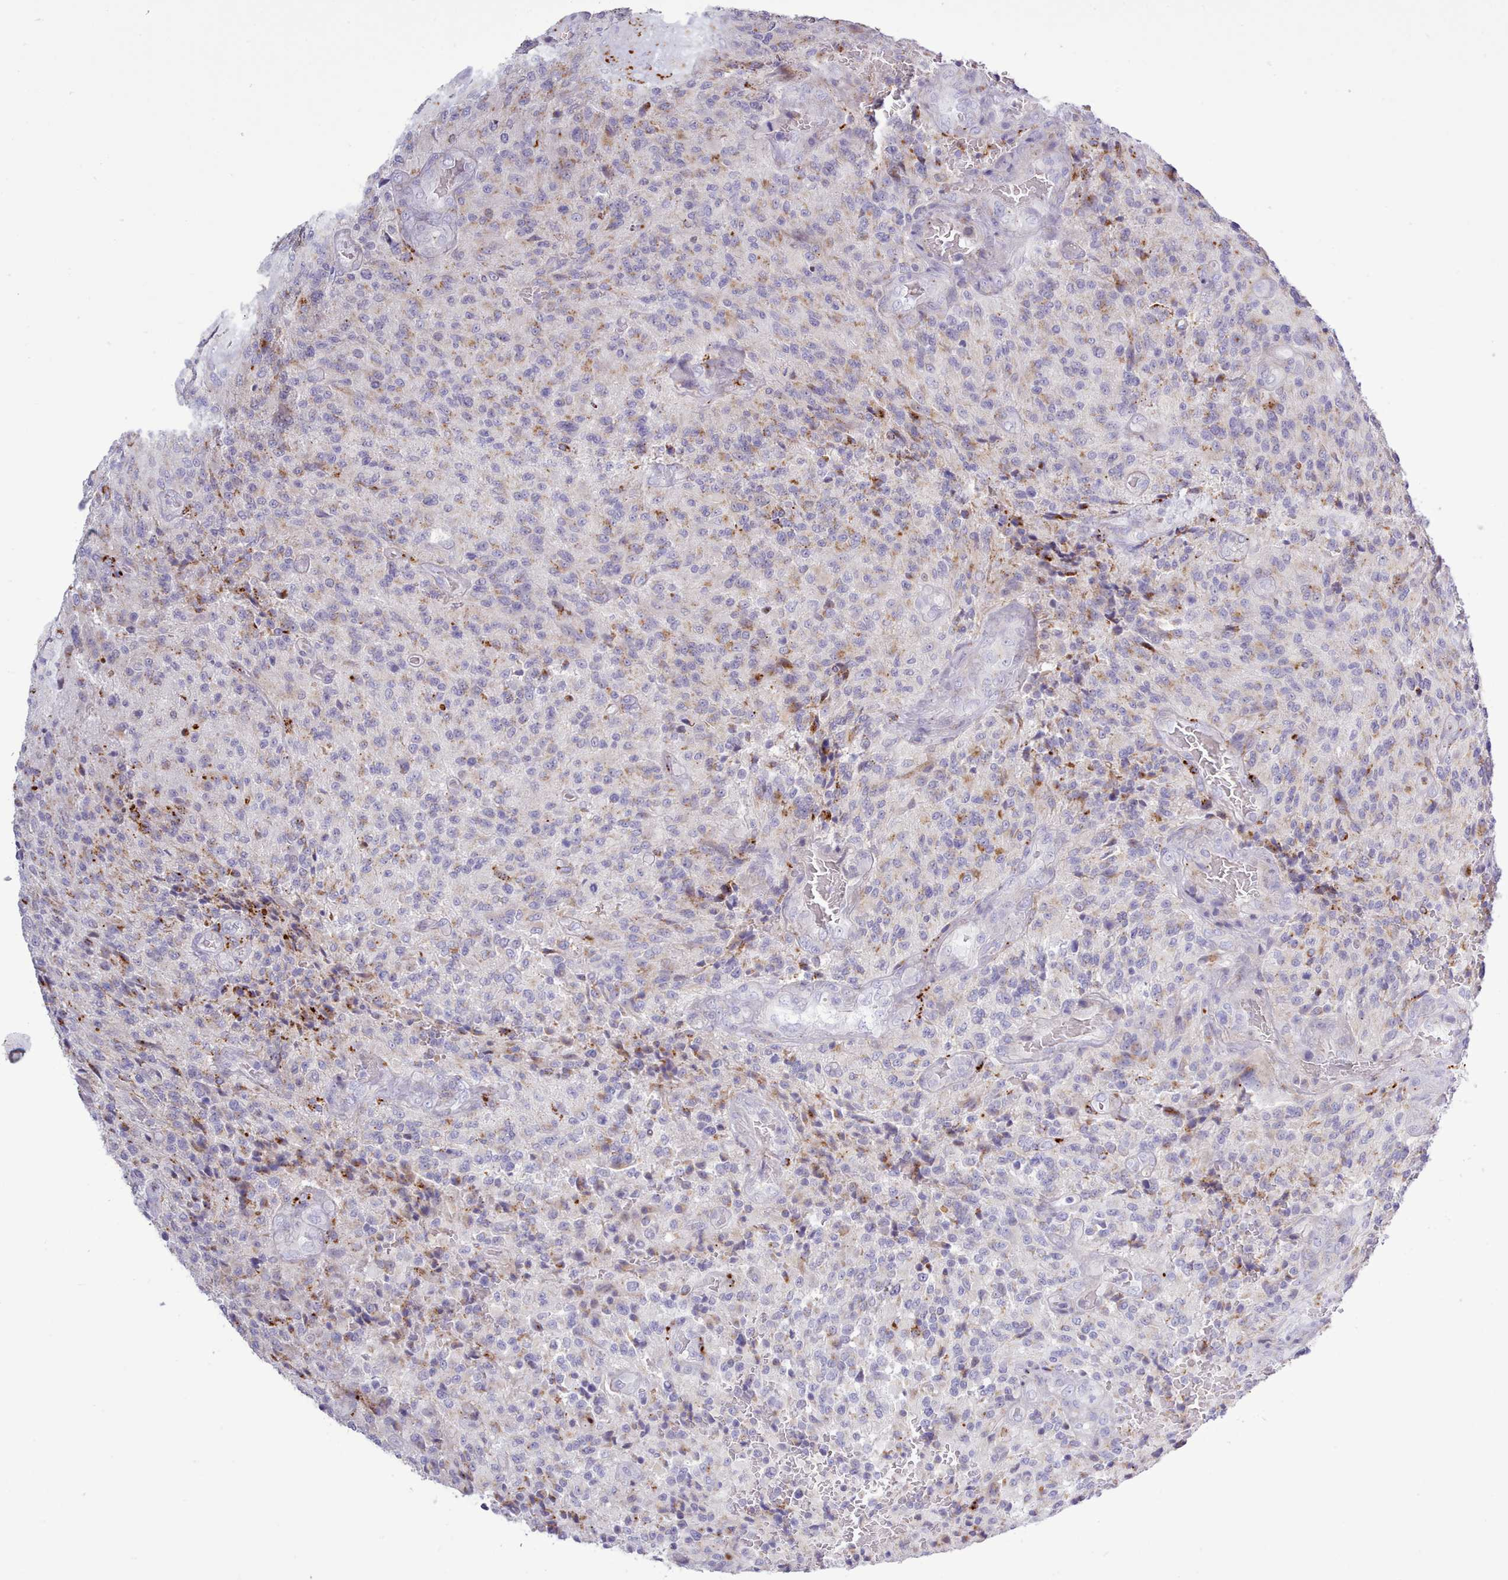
{"staining": {"intensity": "weak", "quantity": "<25%", "location": "cytoplasmic/membranous"}, "tissue": "glioma", "cell_type": "Tumor cells", "image_type": "cancer", "snomed": [{"axis": "morphology", "description": "Normal tissue, NOS"}, {"axis": "morphology", "description": "Glioma, malignant, High grade"}, {"axis": "topography", "description": "Cerebral cortex"}], "caption": "Immunohistochemistry of human glioma exhibits no positivity in tumor cells.", "gene": "SRD5A1", "patient": {"sex": "male", "age": 56}}